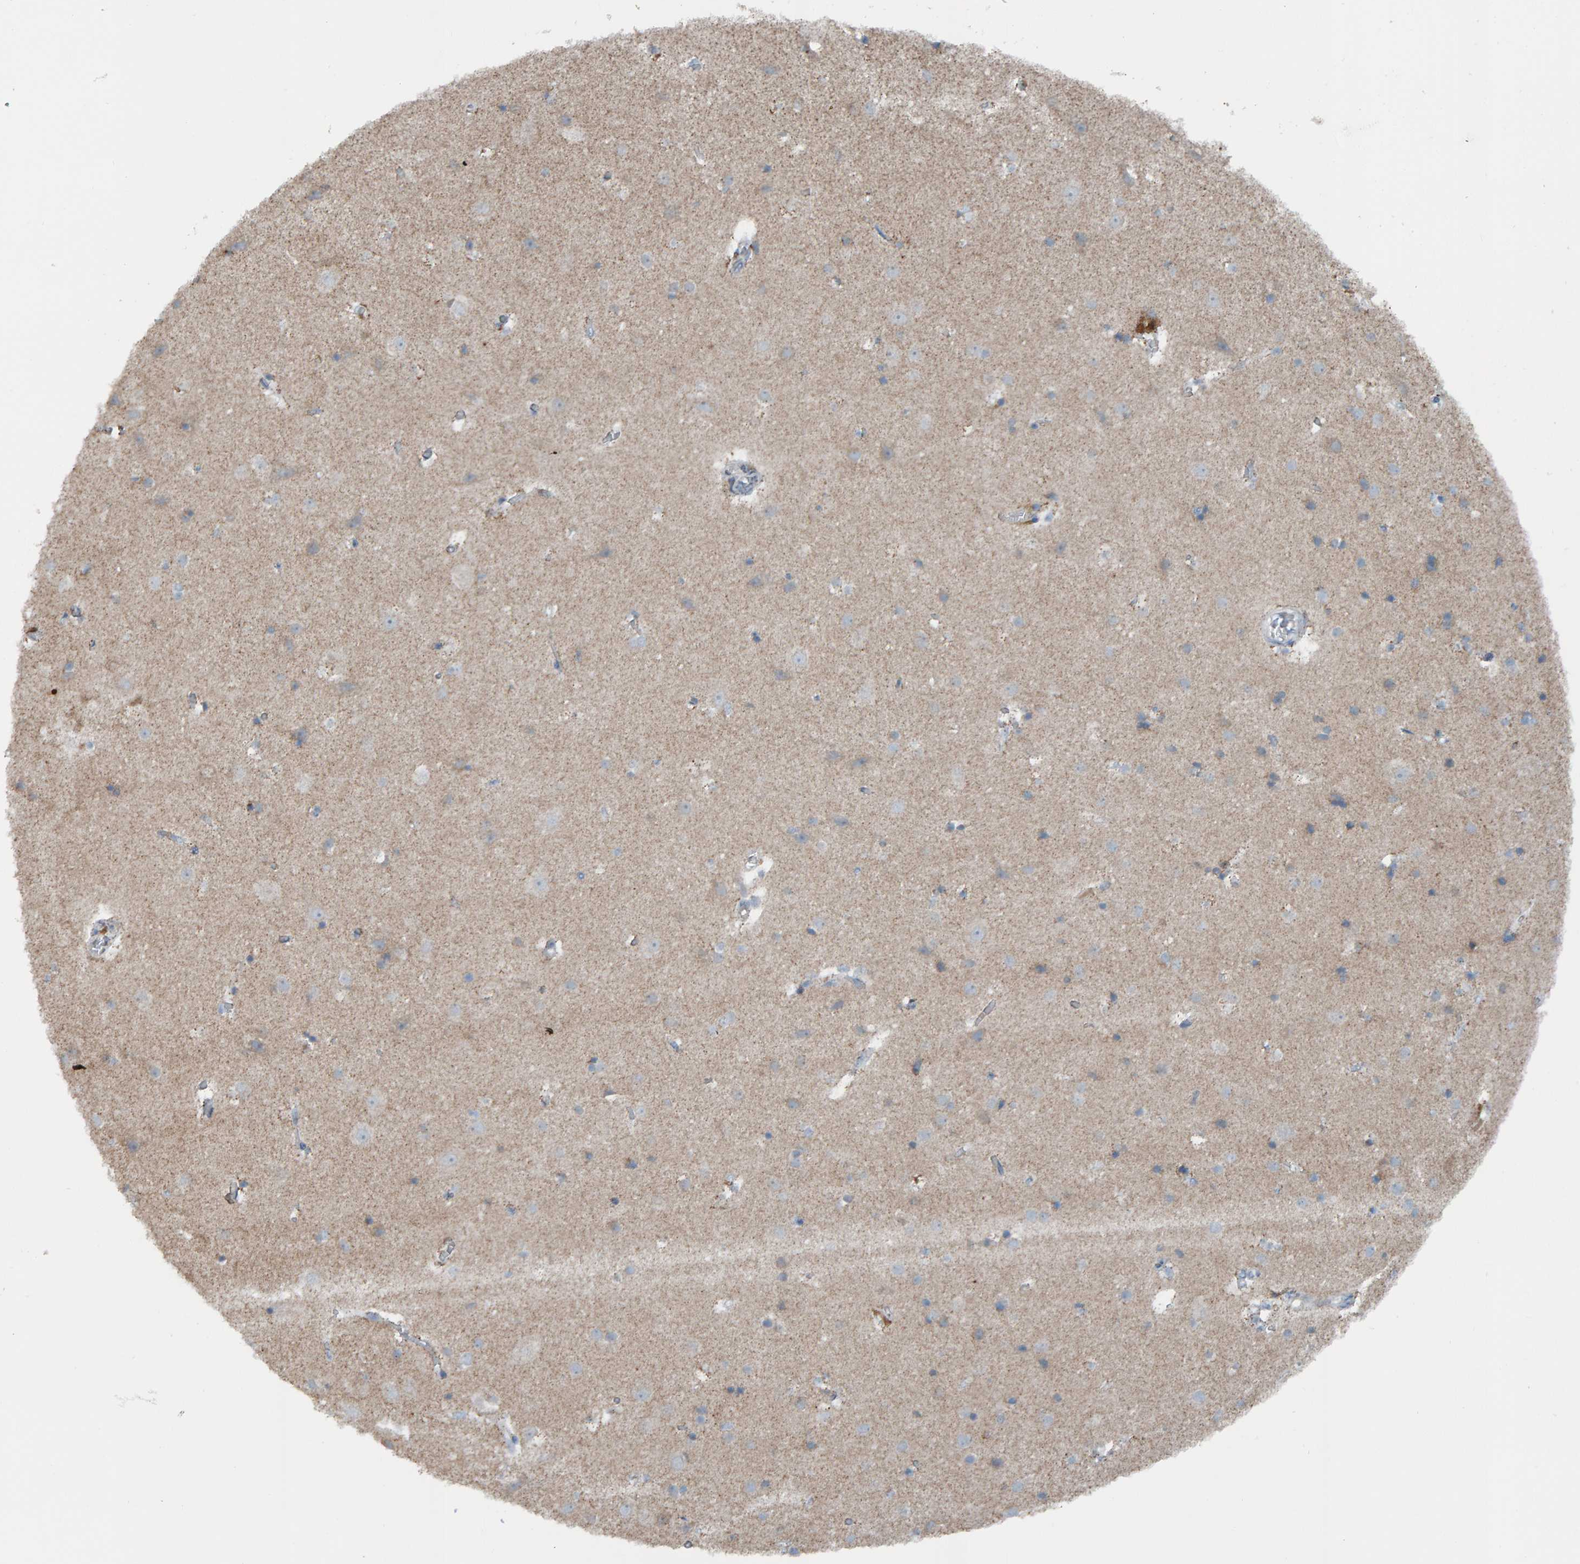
{"staining": {"intensity": "negative", "quantity": "none", "location": "none"}, "tissue": "cerebral cortex", "cell_type": "Endothelial cells", "image_type": "normal", "snomed": [{"axis": "morphology", "description": "Normal tissue, NOS"}, {"axis": "topography", "description": "Cerebral cortex"}], "caption": "DAB (3,3'-diaminobenzidine) immunohistochemical staining of unremarkable cerebral cortex reveals no significant positivity in endothelial cells.", "gene": "ZNF48", "patient": {"sex": "male", "age": 54}}